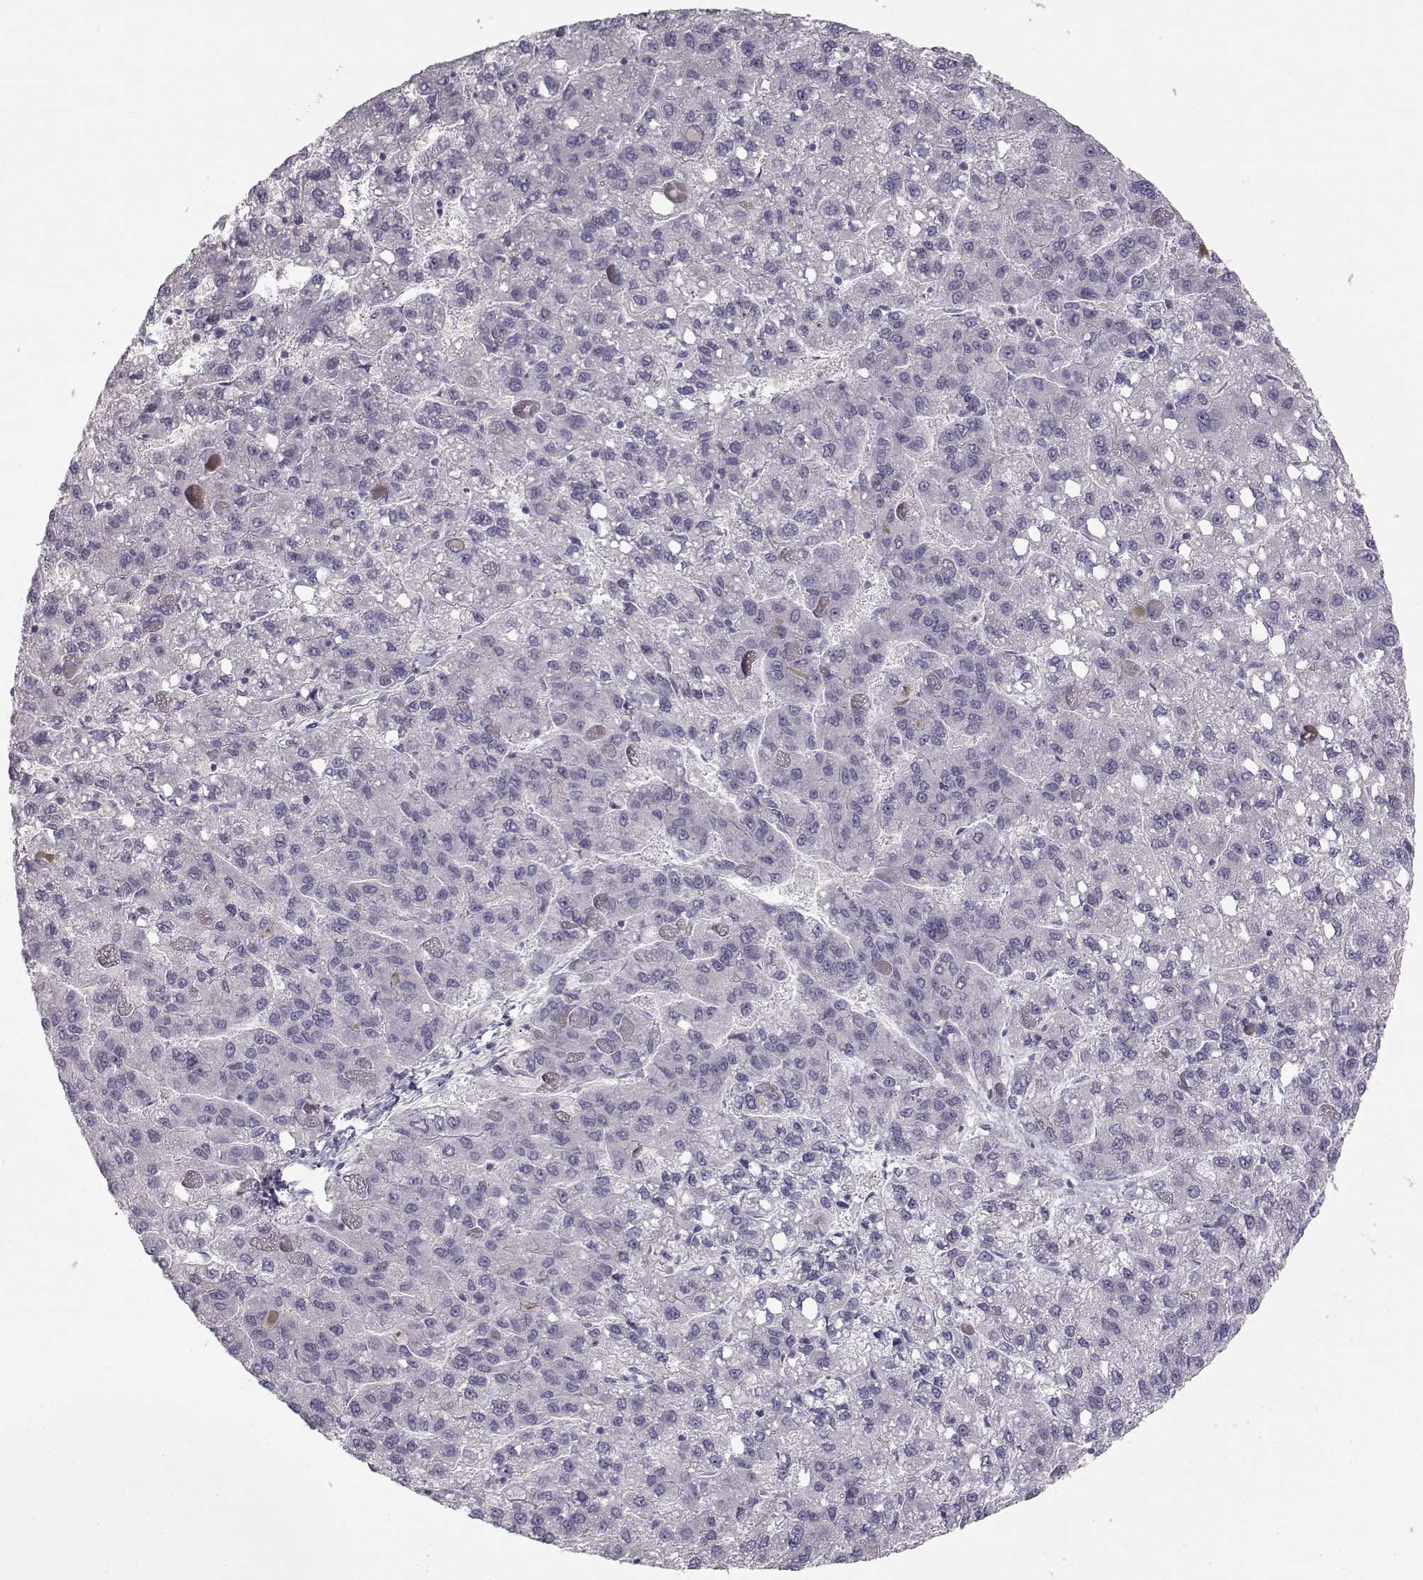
{"staining": {"intensity": "negative", "quantity": "none", "location": "none"}, "tissue": "liver cancer", "cell_type": "Tumor cells", "image_type": "cancer", "snomed": [{"axis": "morphology", "description": "Carcinoma, Hepatocellular, NOS"}, {"axis": "topography", "description": "Liver"}], "caption": "A micrograph of human liver hepatocellular carcinoma is negative for staining in tumor cells.", "gene": "GRK1", "patient": {"sex": "female", "age": 82}}